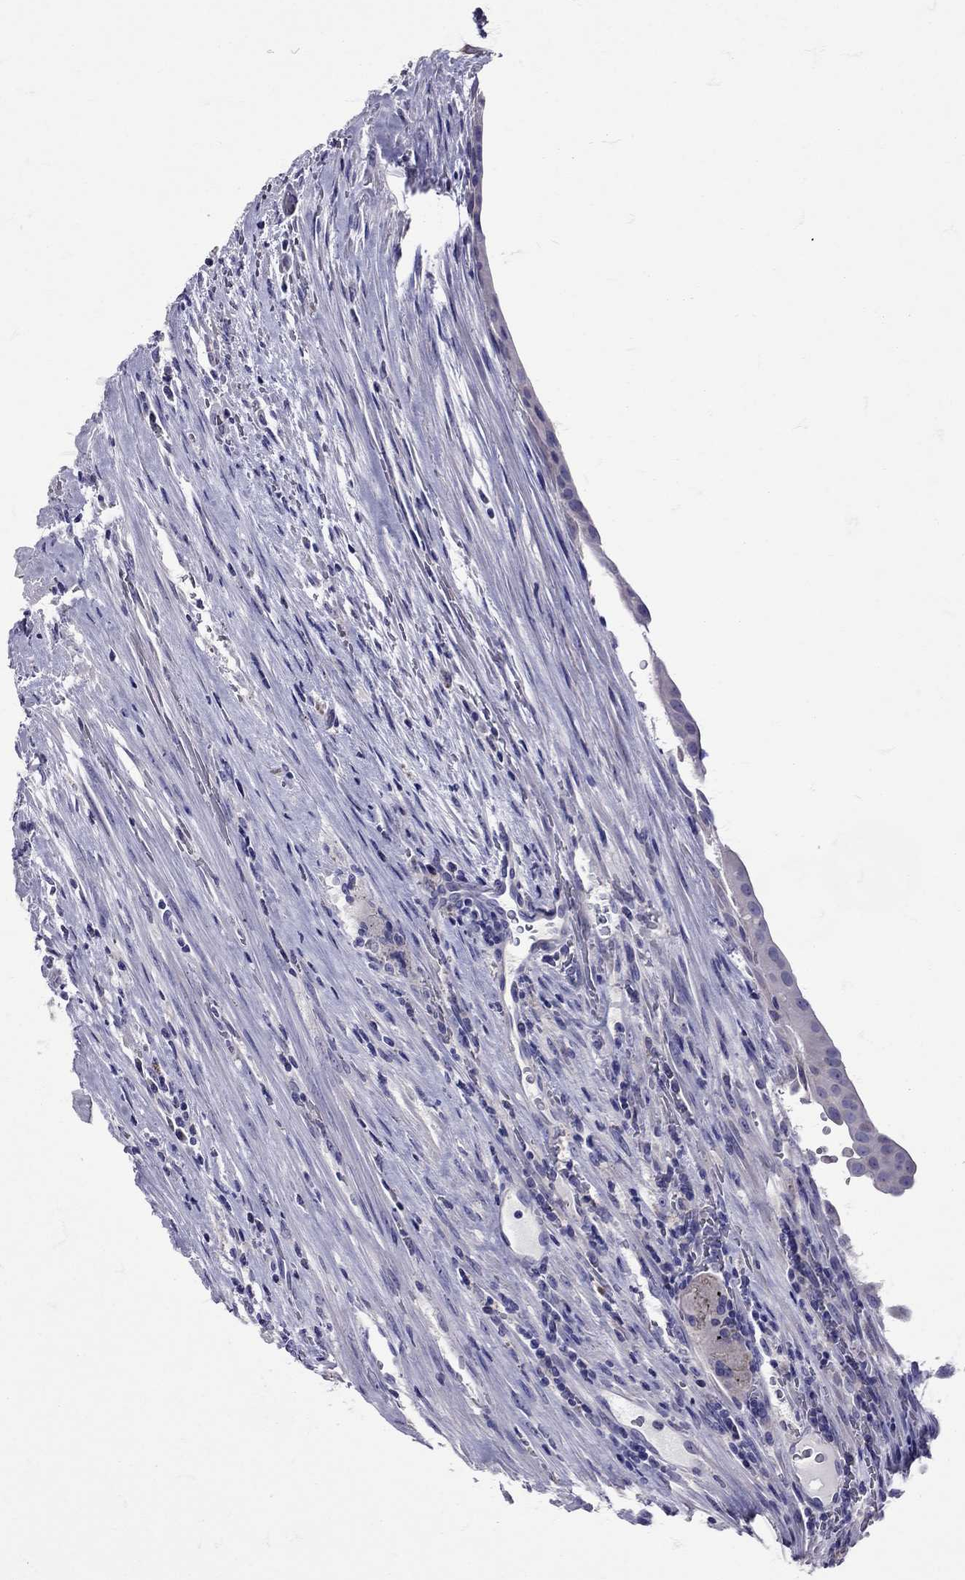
{"staining": {"intensity": "negative", "quantity": "none", "location": "none"}, "tissue": "urothelial cancer", "cell_type": "Tumor cells", "image_type": "cancer", "snomed": [{"axis": "morphology", "description": "Urothelial carcinoma, NOS"}, {"axis": "topography", "description": "Urinary bladder"}], "caption": "Tumor cells show no significant staining in urothelial cancer. (IHC, brightfield microscopy, high magnification).", "gene": "TBR1", "patient": {"sex": "male", "age": 62}}